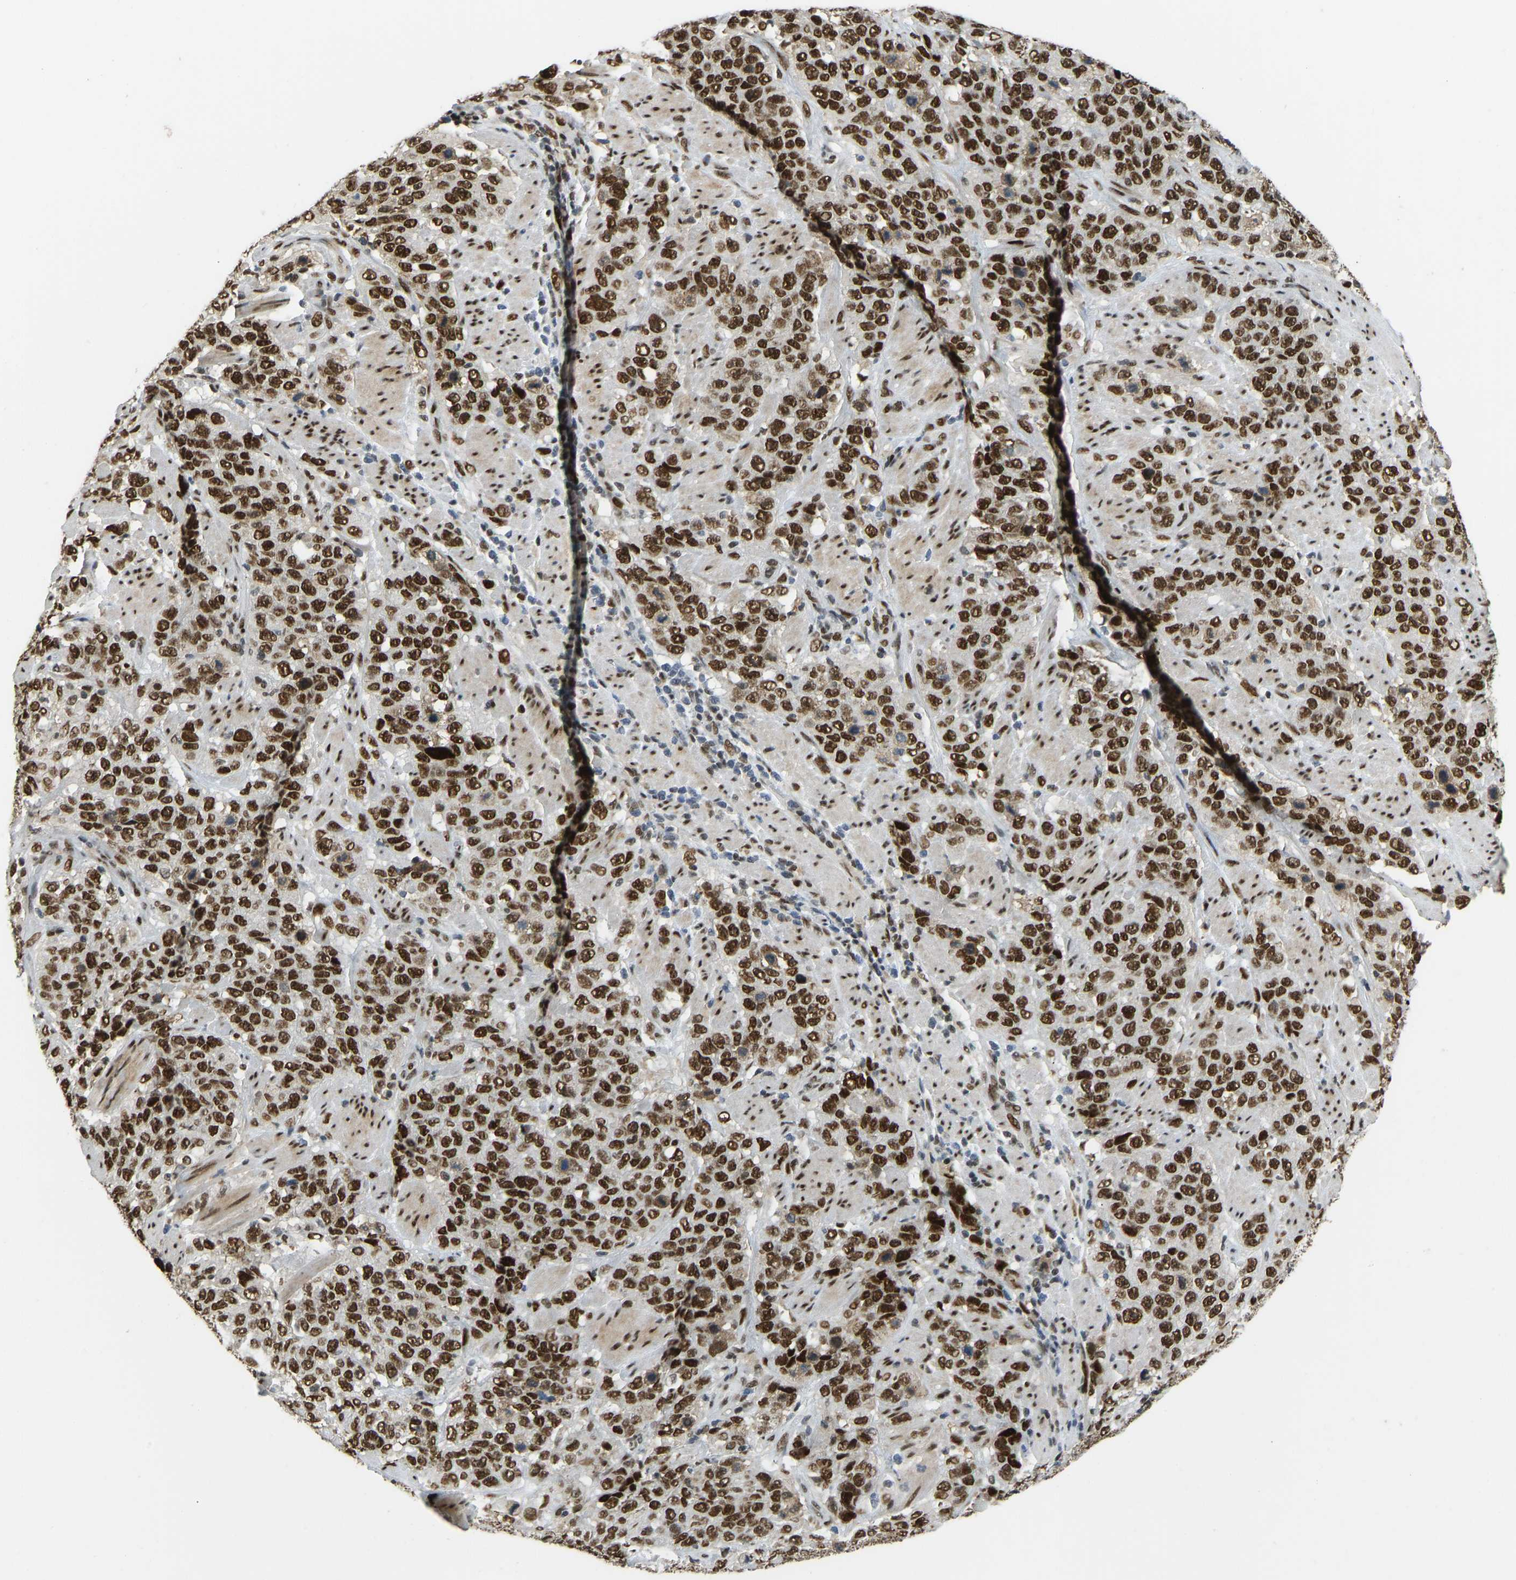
{"staining": {"intensity": "strong", "quantity": ">75%", "location": "nuclear"}, "tissue": "stomach cancer", "cell_type": "Tumor cells", "image_type": "cancer", "snomed": [{"axis": "morphology", "description": "Adenocarcinoma, NOS"}, {"axis": "topography", "description": "Stomach"}], "caption": "IHC image of stomach adenocarcinoma stained for a protein (brown), which displays high levels of strong nuclear positivity in approximately >75% of tumor cells.", "gene": "FOXK1", "patient": {"sex": "male", "age": 48}}